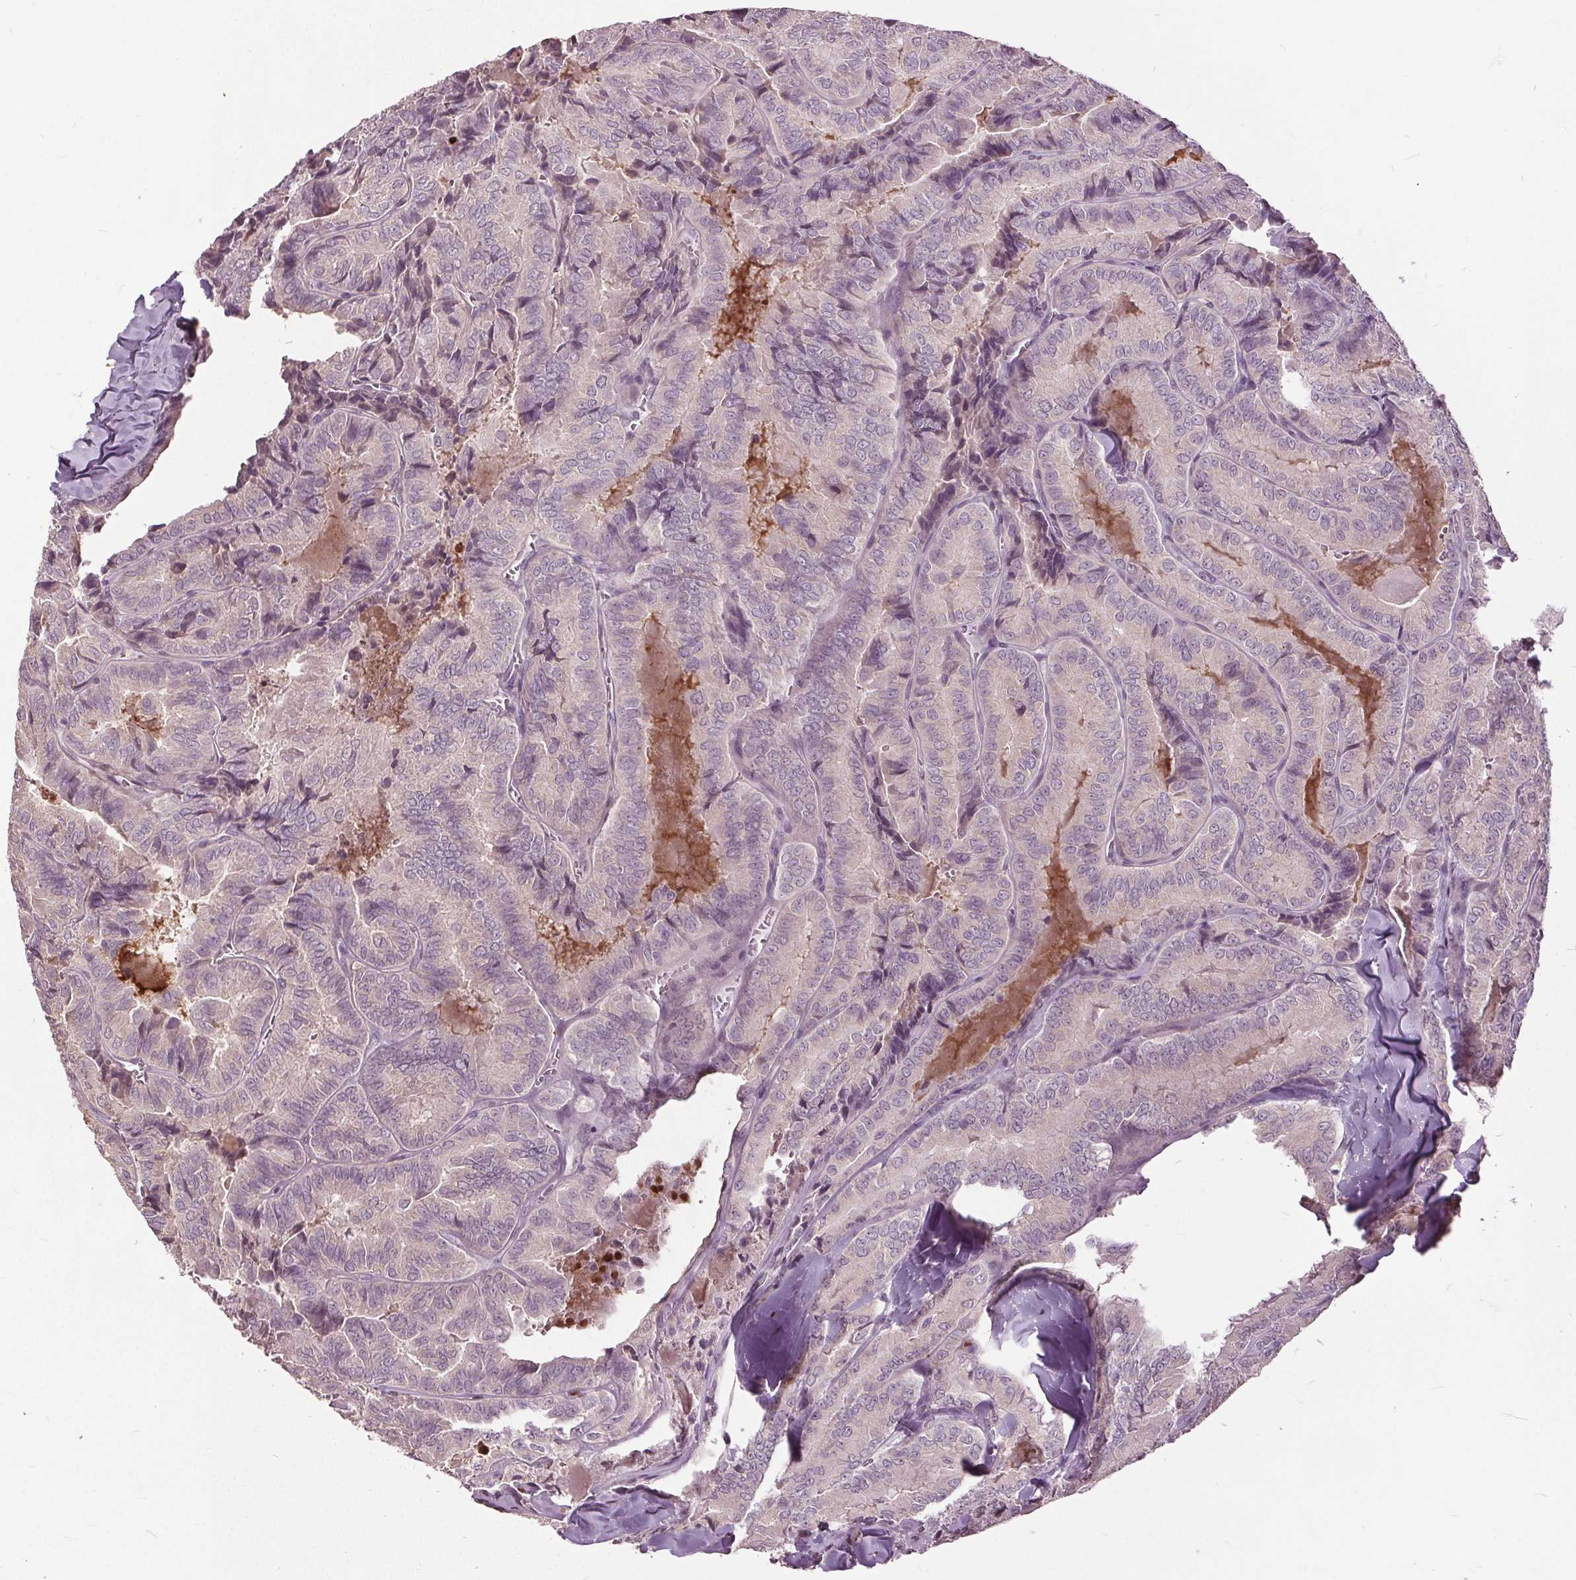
{"staining": {"intensity": "negative", "quantity": "none", "location": "none"}, "tissue": "thyroid cancer", "cell_type": "Tumor cells", "image_type": "cancer", "snomed": [{"axis": "morphology", "description": "Papillary adenocarcinoma, NOS"}, {"axis": "topography", "description": "Thyroid gland"}], "caption": "DAB (3,3'-diaminobenzidine) immunohistochemical staining of human papillary adenocarcinoma (thyroid) exhibits no significant staining in tumor cells.", "gene": "CXCL16", "patient": {"sex": "female", "age": 75}}